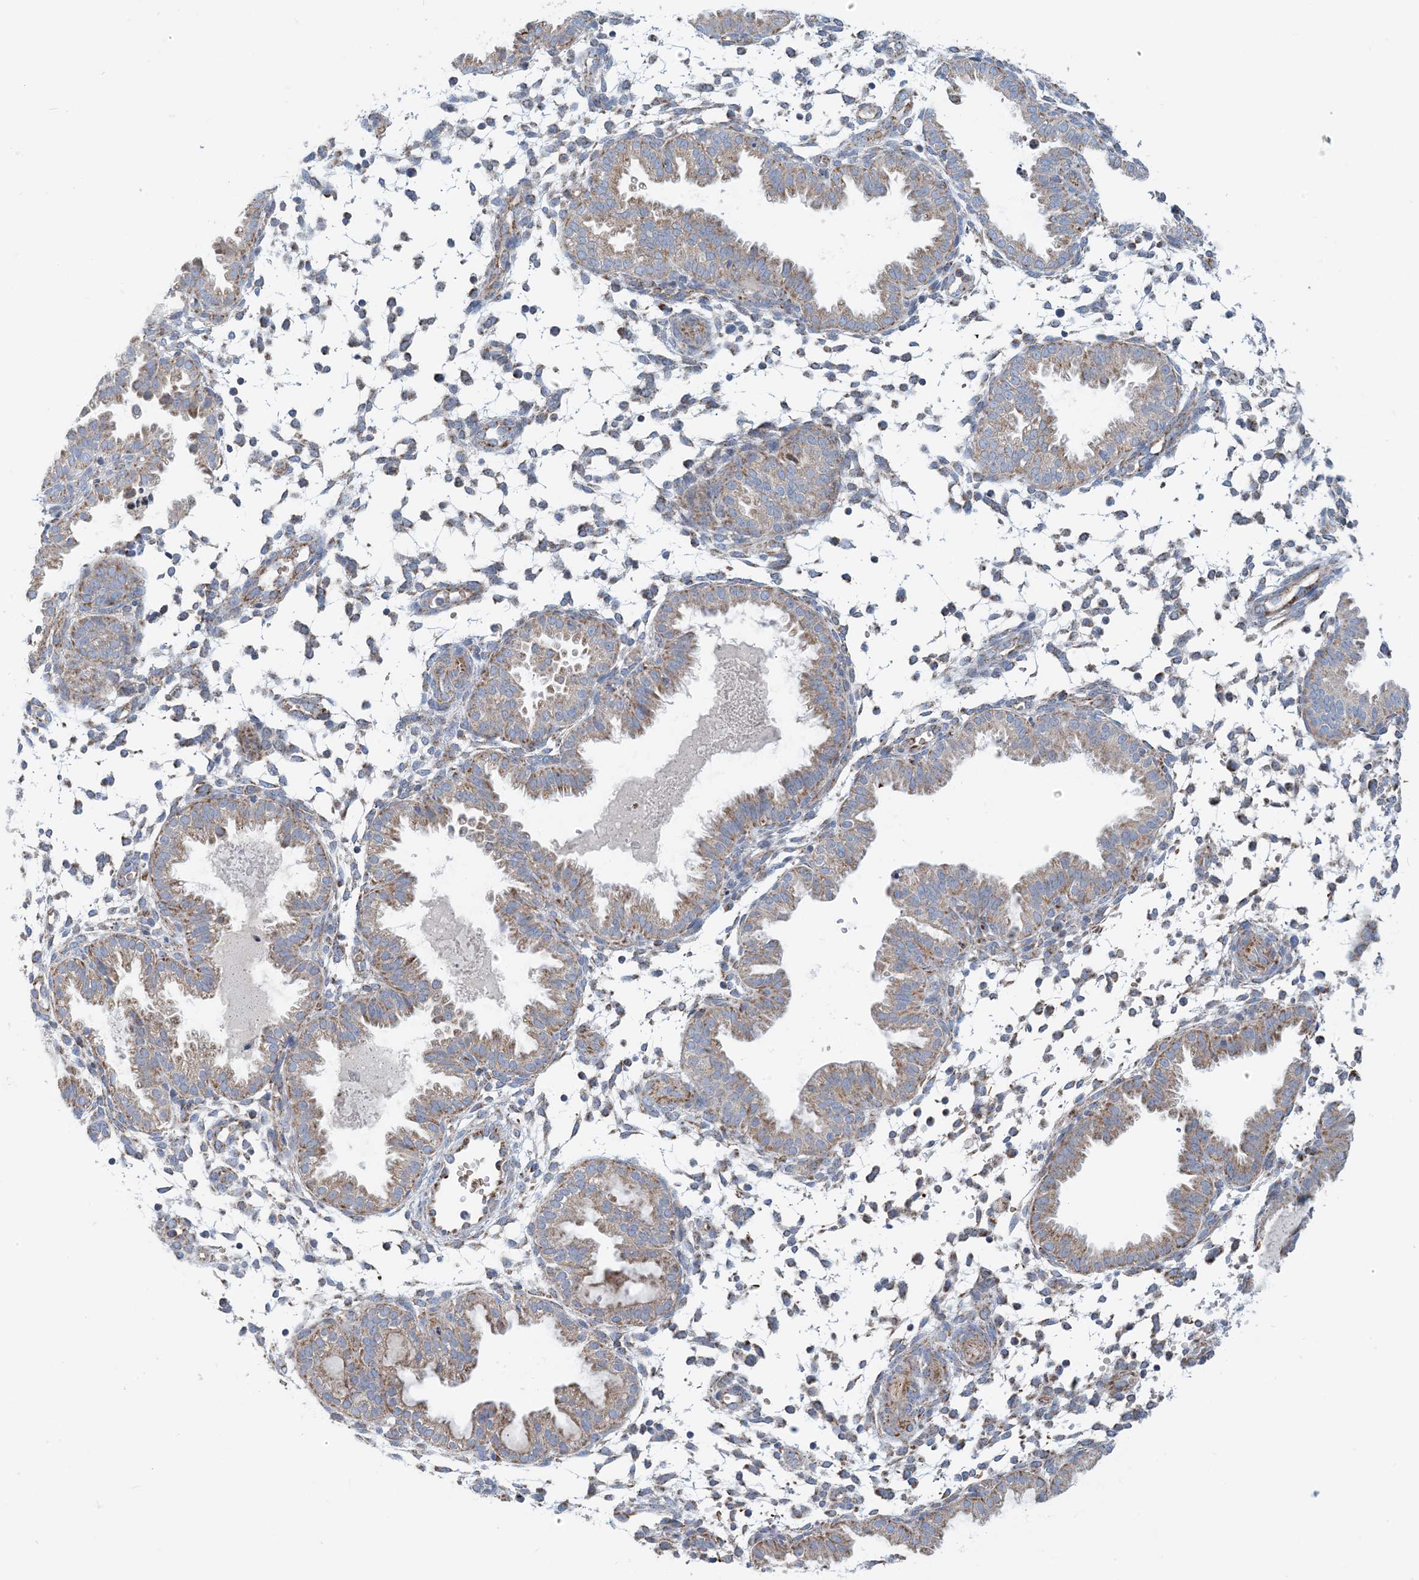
{"staining": {"intensity": "moderate", "quantity": "<25%", "location": "cytoplasmic/membranous"}, "tissue": "endometrium", "cell_type": "Cells in endometrial stroma", "image_type": "normal", "snomed": [{"axis": "morphology", "description": "Normal tissue, NOS"}, {"axis": "topography", "description": "Endometrium"}], "caption": "Human endometrium stained for a protein (brown) demonstrates moderate cytoplasmic/membranous positive expression in approximately <25% of cells in endometrial stroma.", "gene": "PHOSPHO2", "patient": {"sex": "female", "age": 33}}